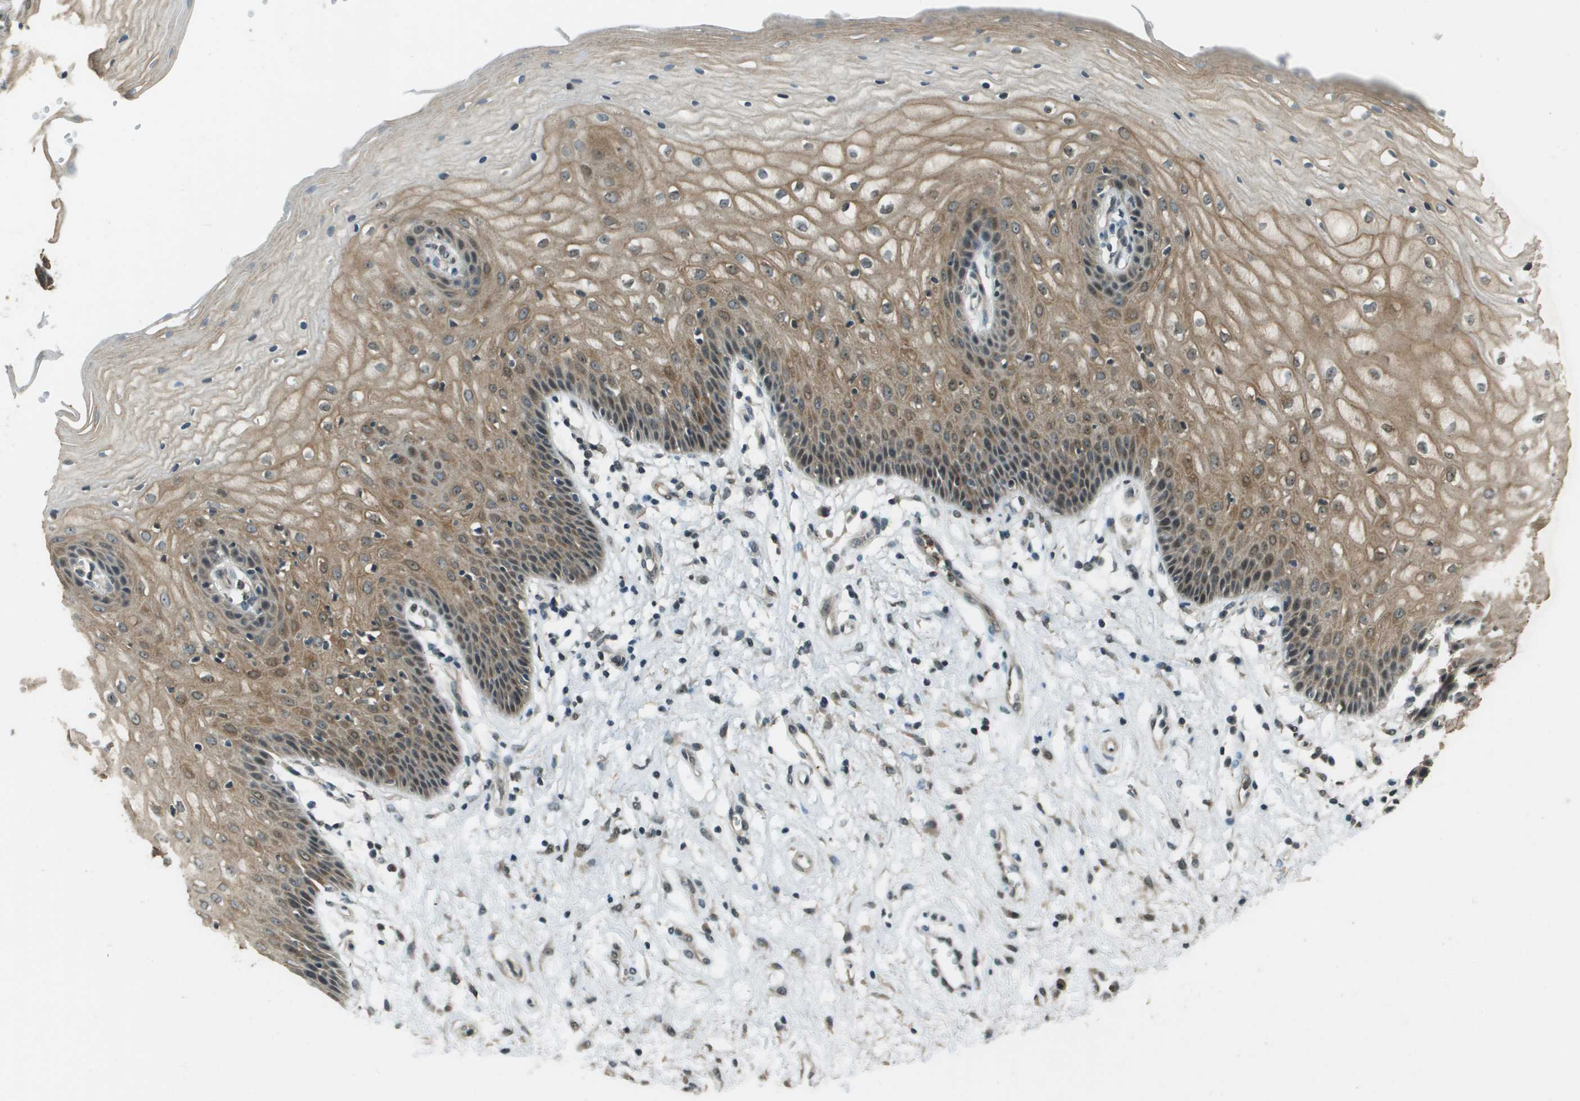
{"staining": {"intensity": "moderate", "quantity": ">75%", "location": "cytoplasmic/membranous"}, "tissue": "vagina", "cell_type": "Squamous epithelial cells", "image_type": "normal", "snomed": [{"axis": "morphology", "description": "Normal tissue, NOS"}, {"axis": "topography", "description": "Vagina"}], "caption": "This is a histology image of IHC staining of benign vagina, which shows moderate staining in the cytoplasmic/membranous of squamous epithelial cells.", "gene": "SDC3", "patient": {"sex": "female", "age": 34}}